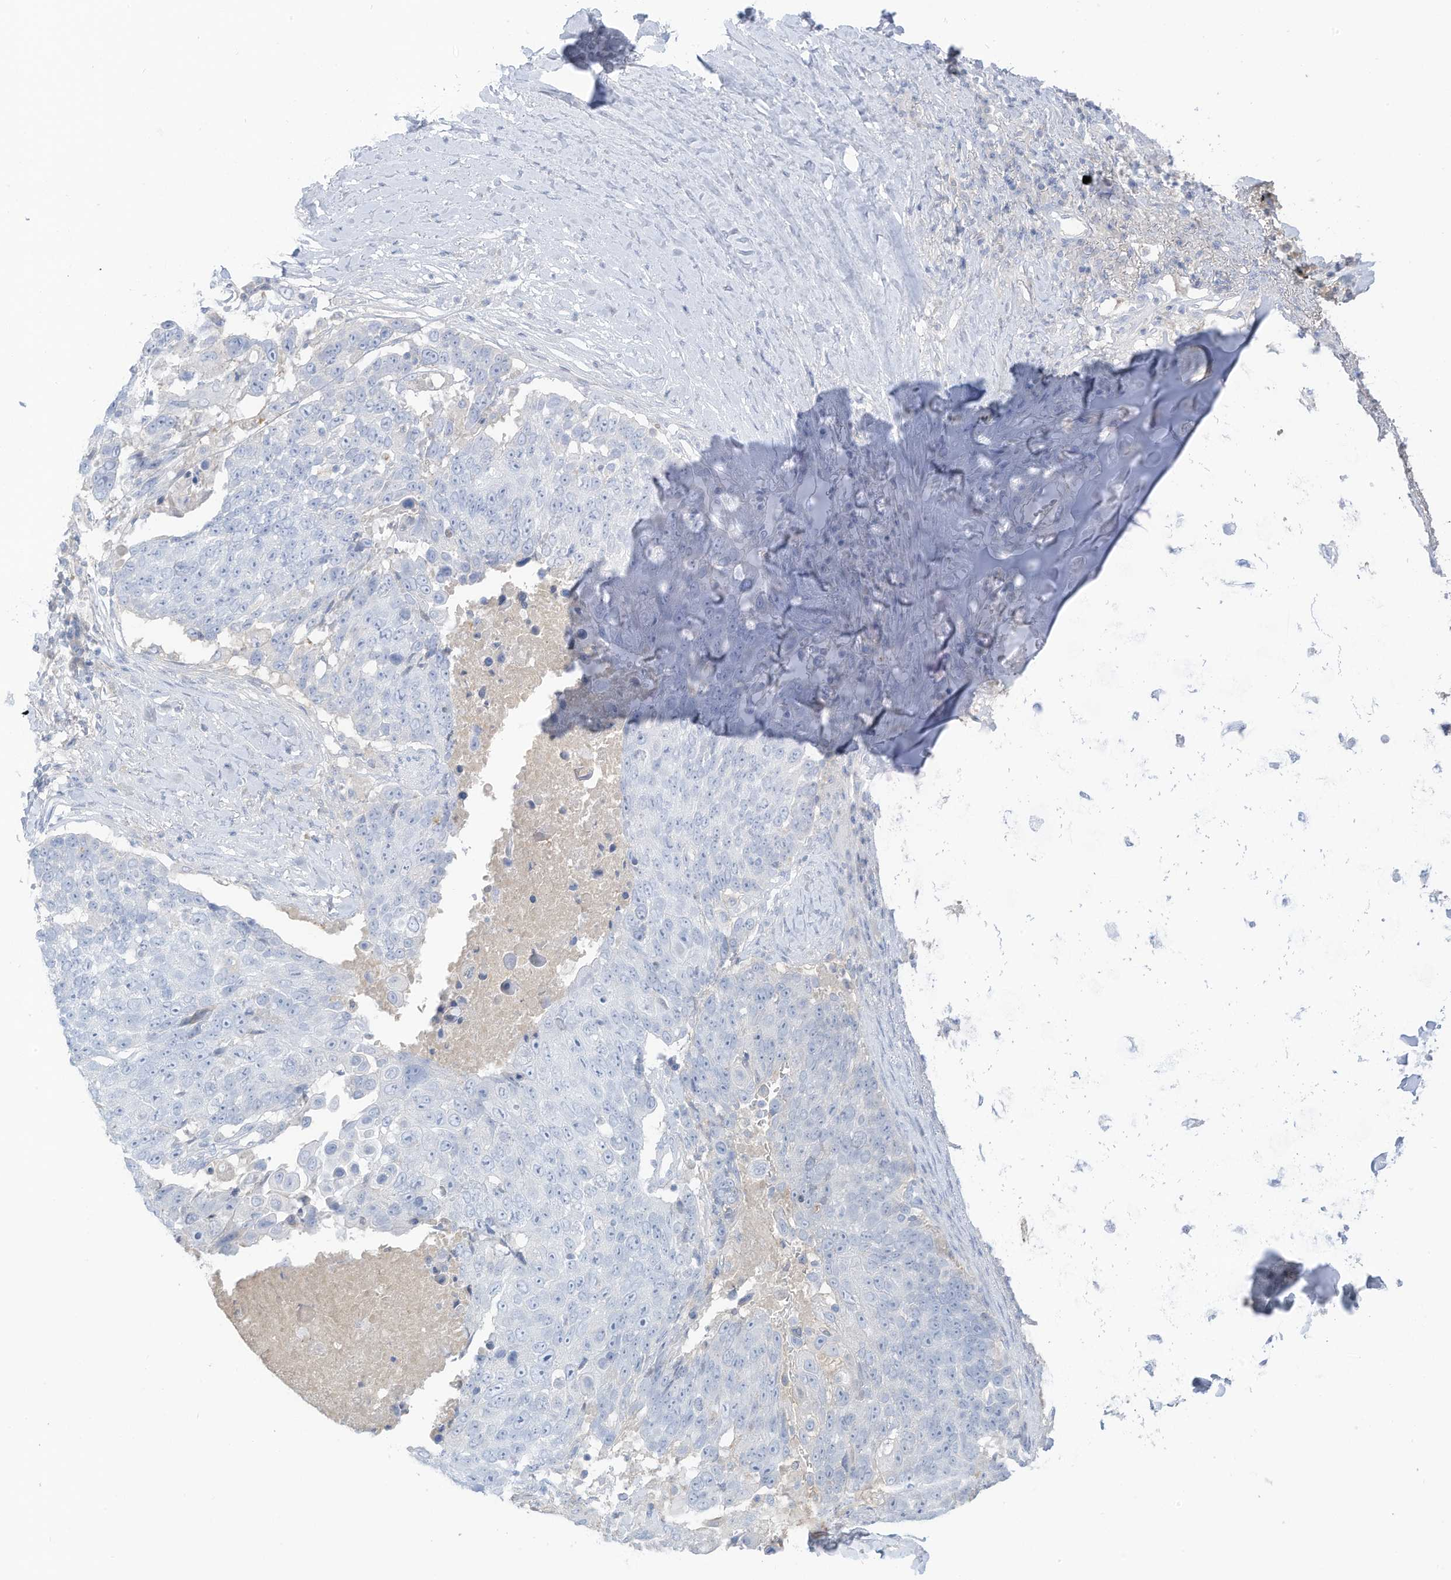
{"staining": {"intensity": "negative", "quantity": "none", "location": "none"}, "tissue": "lung cancer", "cell_type": "Tumor cells", "image_type": "cancer", "snomed": [{"axis": "morphology", "description": "Squamous cell carcinoma, NOS"}, {"axis": "topography", "description": "Lung"}], "caption": "Immunohistochemical staining of human lung squamous cell carcinoma reveals no significant staining in tumor cells.", "gene": "HSD17B13", "patient": {"sex": "male", "age": 66}}